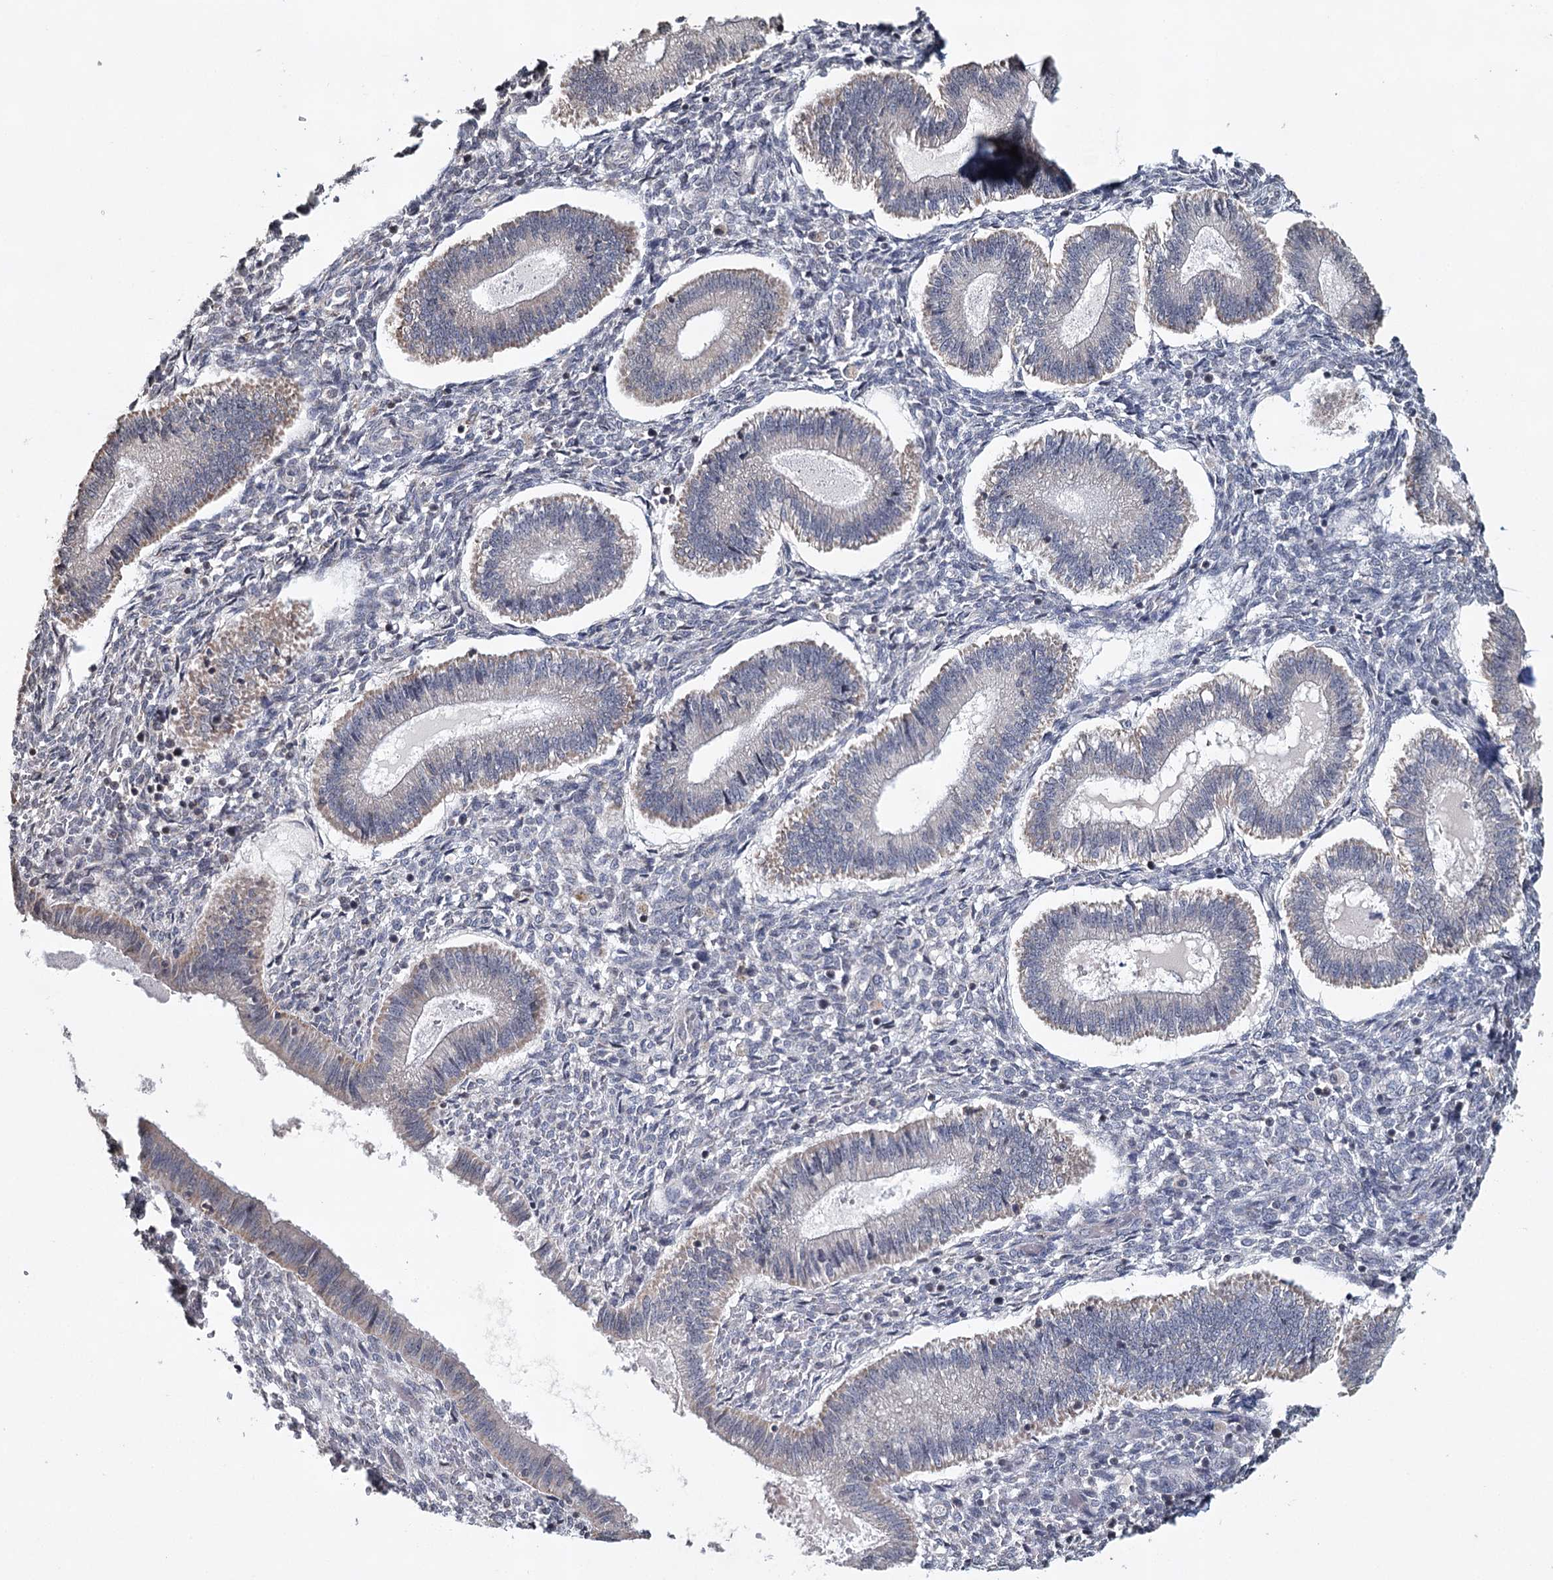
{"staining": {"intensity": "negative", "quantity": "none", "location": "none"}, "tissue": "endometrium", "cell_type": "Cells in endometrial stroma", "image_type": "normal", "snomed": [{"axis": "morphology", "description": "Normal tissue, NOS"}, {"axis": "topography", "description": "Endometrium"}], "caption": "Immunohistochemistry (IHC) histopathology image of normal endometrium: endometrium stained with DAB (3,3'-diaminobenzidine) reveals no significant protein positivity in cells in endometrial stroma.", "gene": "ICOS", "patient": {"sex": "female", "age": 25}}